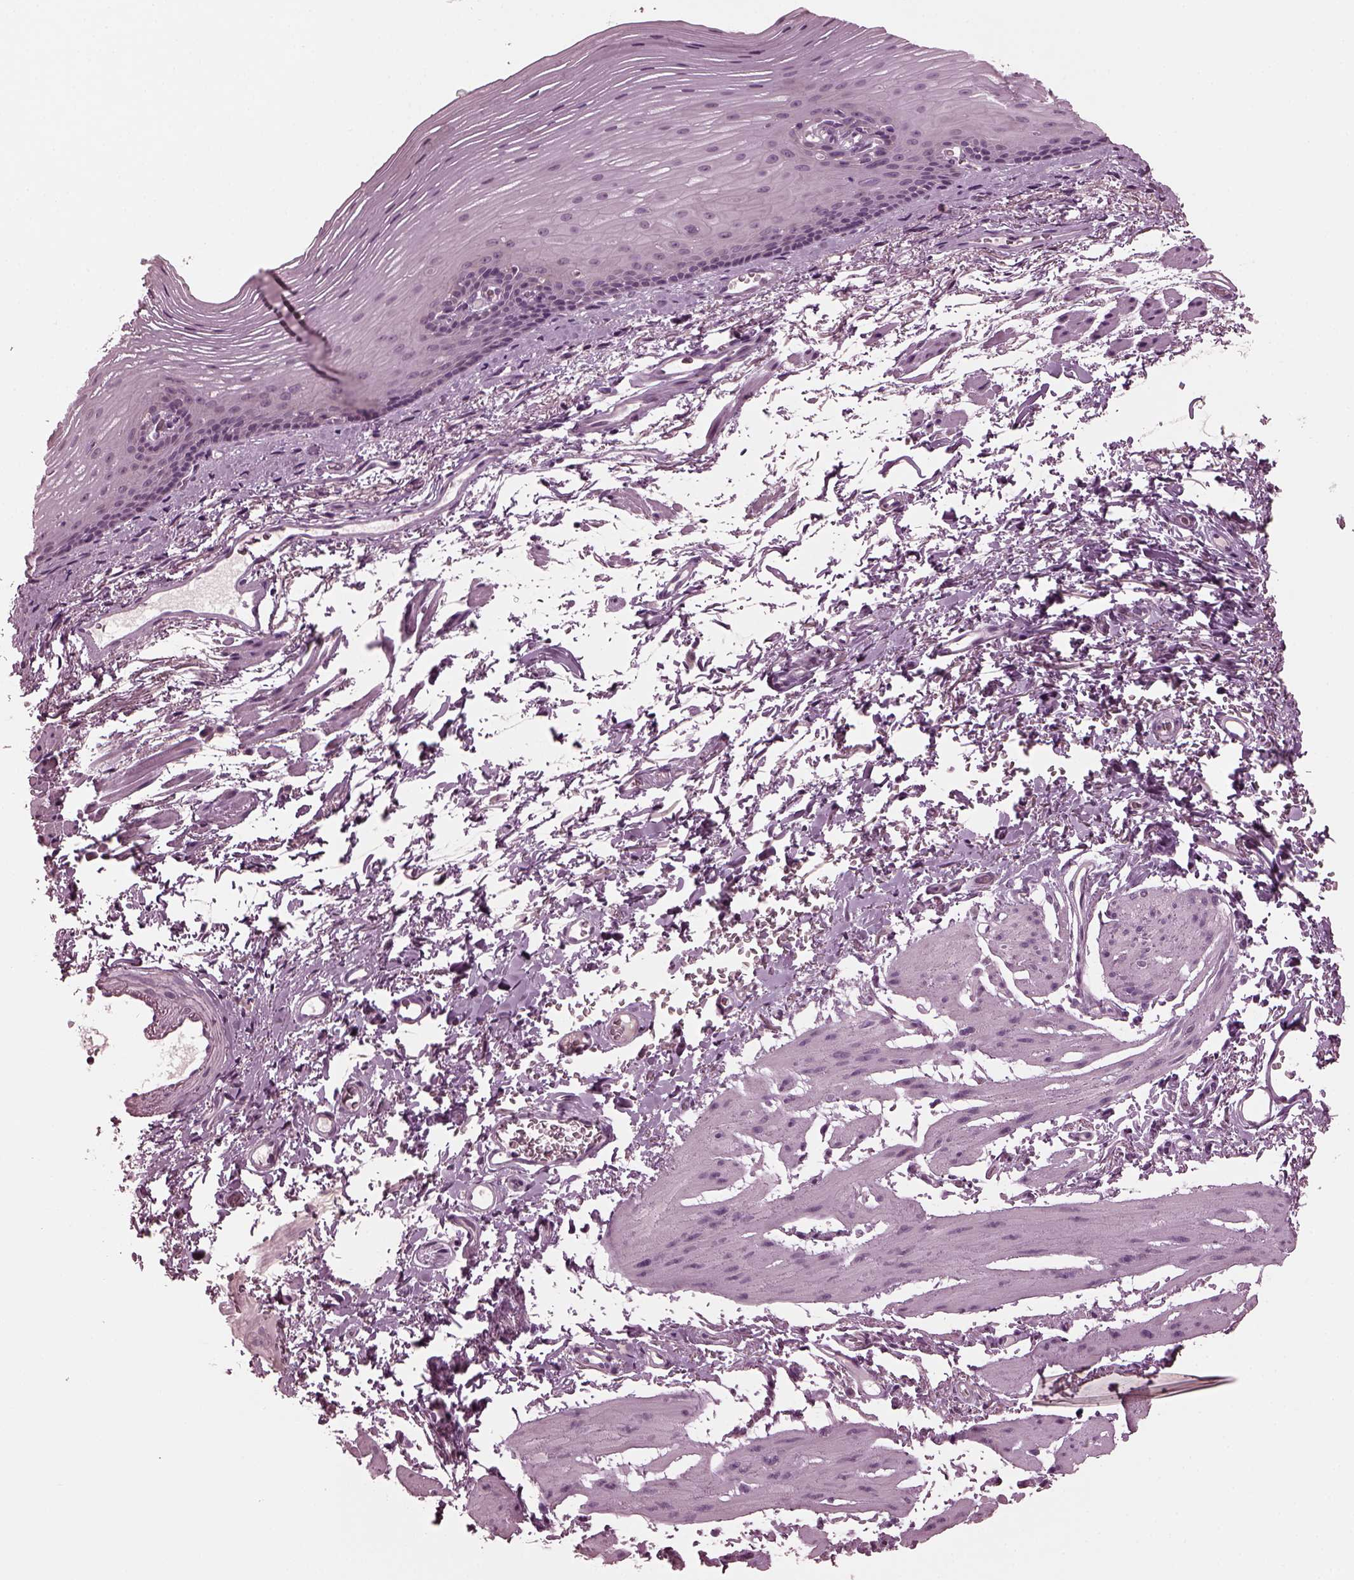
{"staining": {"intensity": "negative", "quantity": "none", "location": "none"}, "tissue": "esophagus", "cell_type": "Squamous epithelial cells", "image_type": "normal", "snomed": [{"axis": "morphology", "description": "Normal tissue, NOS"}, {"axis": "topography", "description": "Esophagus"}], "caption": "An image of human esophagus is negative for staining in squamous epithelial cells. (Immunohistochemistry, brightfield microscopy, high magnification).", "gene": "MIB2", "patient": {"sex": "male", "age": 76}}